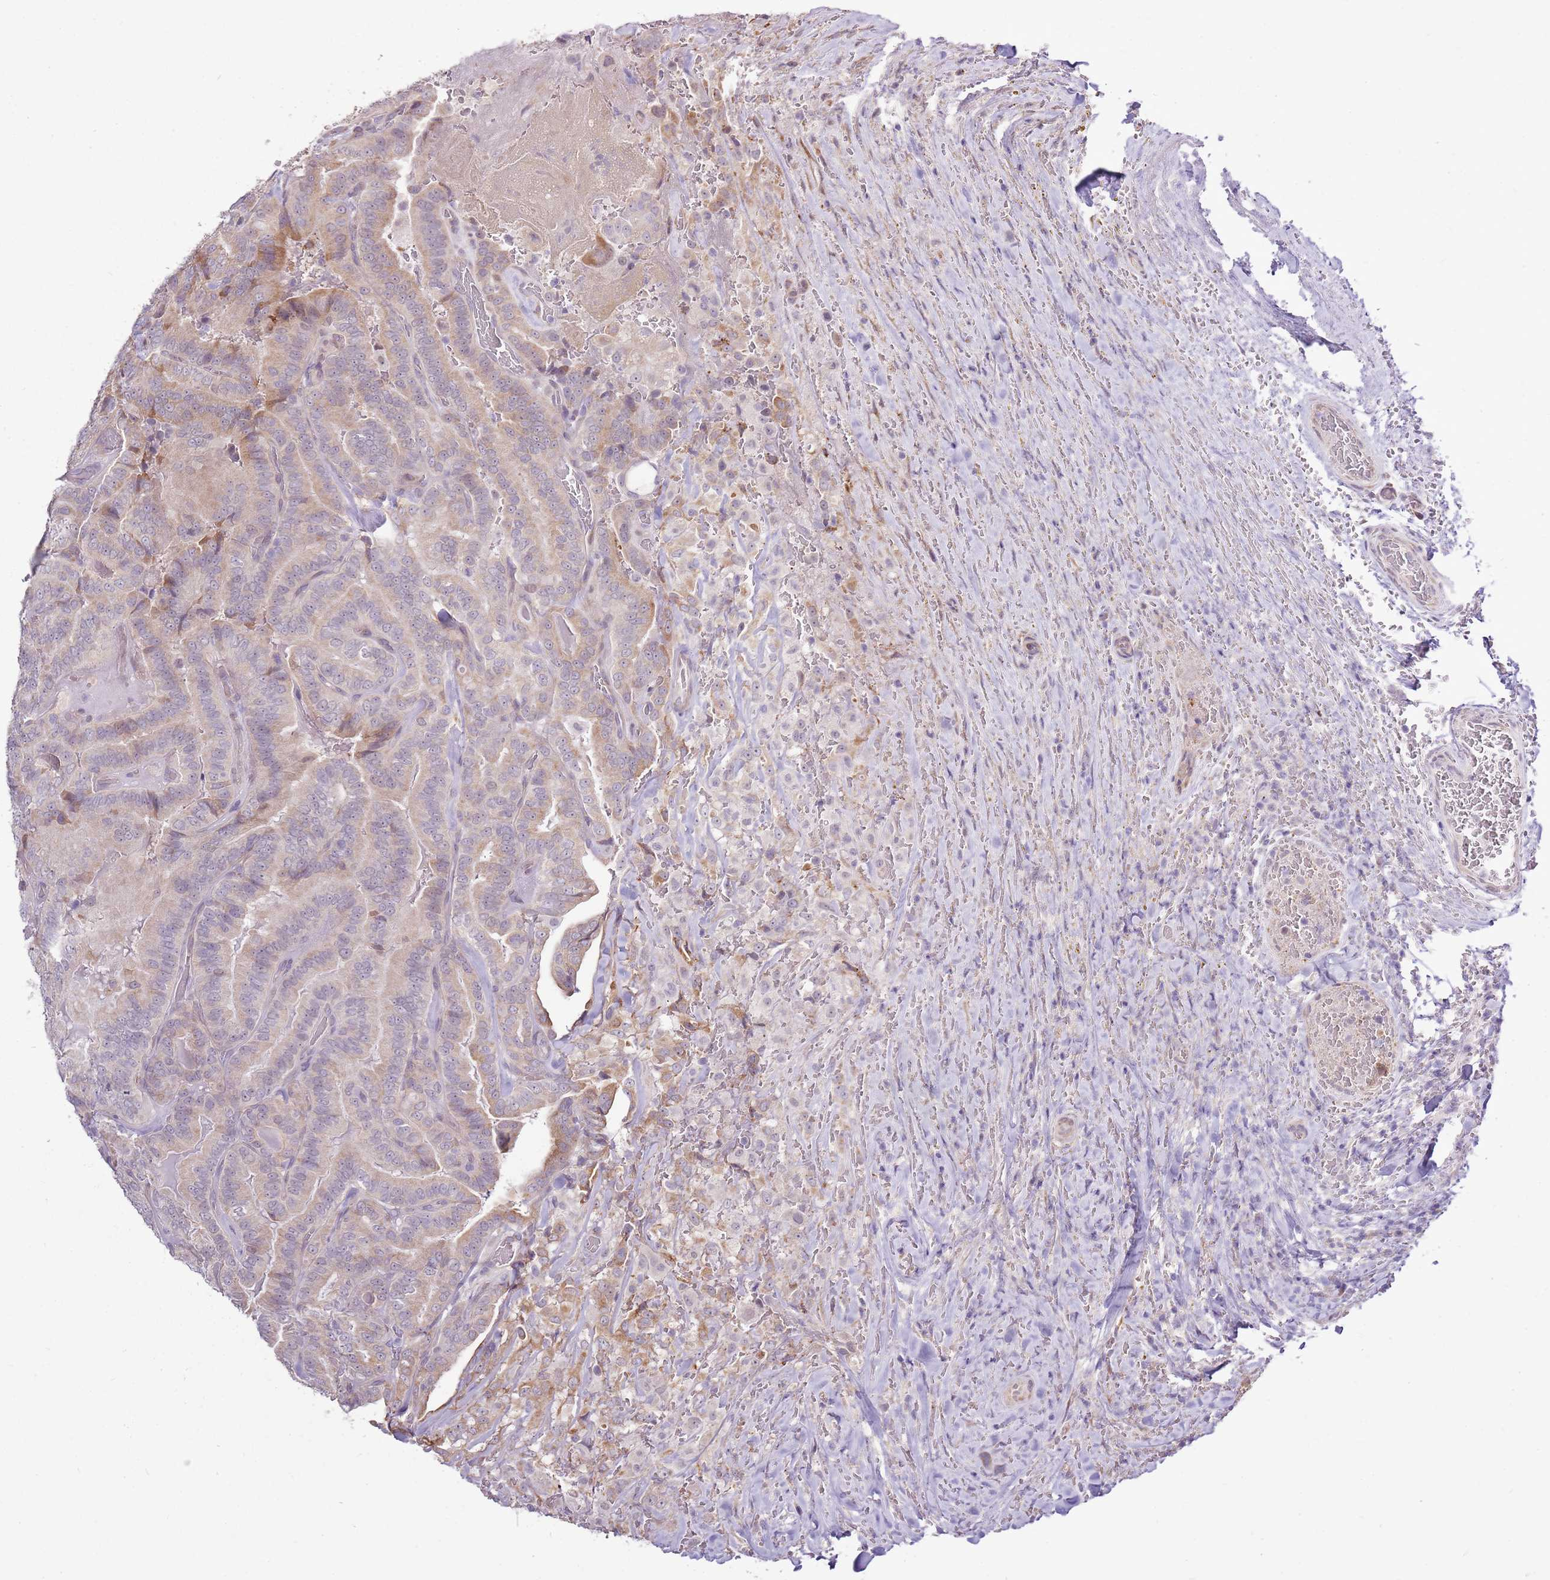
{"staining": {"intensity": "moderate", "quantity": "25%-75%", "location": "cytoplasmic/membranous"}, "tissue": "thyroid cancer", "cell_type": "Tumor cells", "image_type": "cancer", "snomed": [{"axis": "morphology", "description": "Papillary adenocarcinoma, NOS"}, {"axis": "topography", "description": "Thyroid gland"}], "caption": "Immunohistochemical staining of human thyroid cancer (papillary adenocarcinoma) shows medium levels of moderate cytoplasmic/membranous protein expression in approximately 25%-75% of tumor cells.", "gene": "UGGT2", "patient": {"sex": "male", "age": 61}}